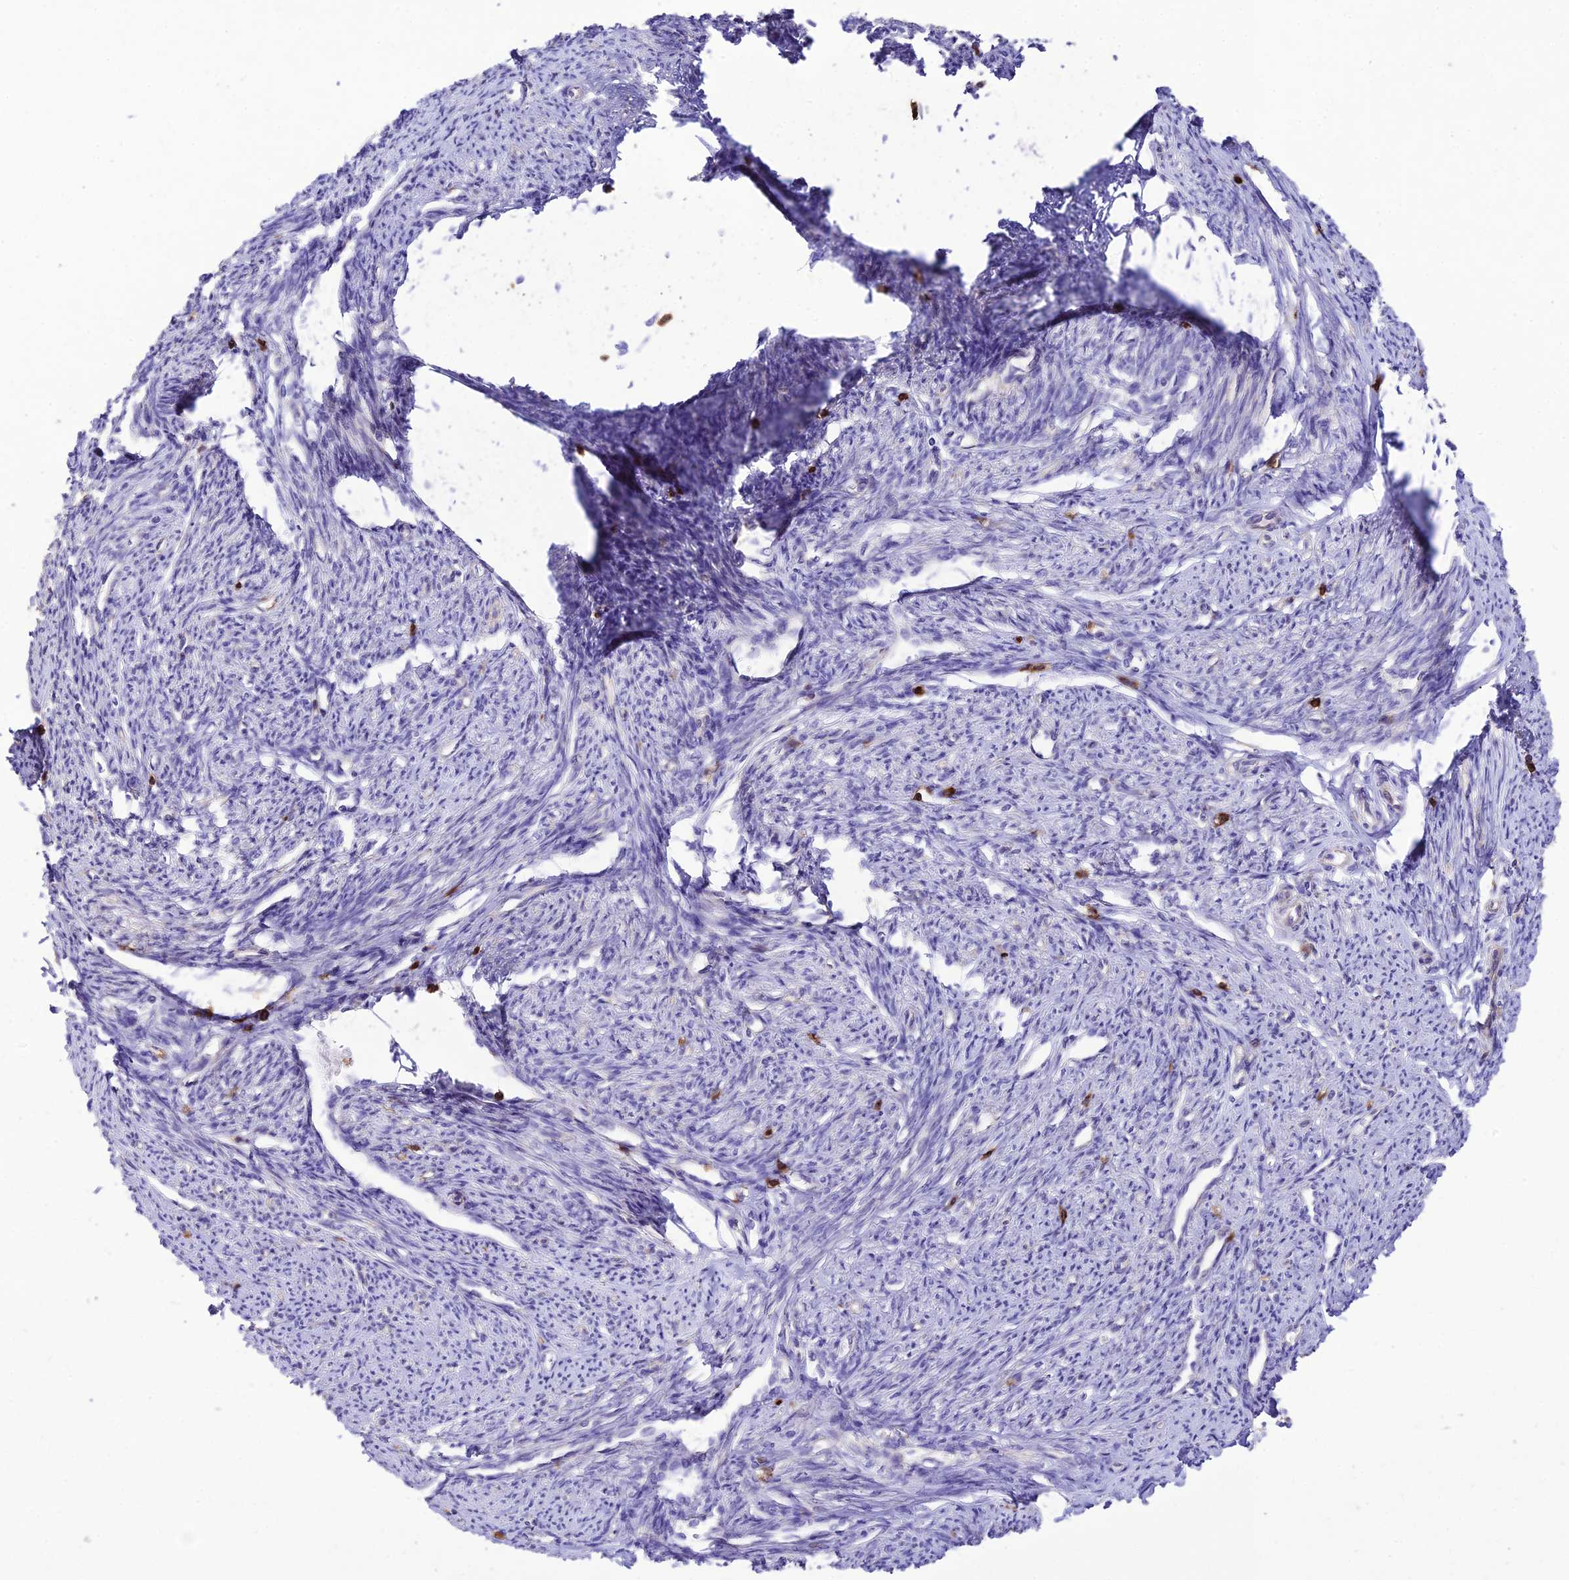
{"staining": {"intensity": "negative", "quantity": "none", "location": "none"}, "tissue": "smooth muscle", "cell_type": "Smooth muscle cells", "image_type": "normal", "snomed": [{"axis": "morphology", "description": "Normal tissue, NOS"}, {"axis": "topography", "description": "Smooth muscle"}, {"axis": "topography", "description": "Uterus"}], "caption": "IHC histopathology image of benign smooth muscle stained for a protein (brown), which shows no expression in smooth muscle cells.", "gene": "PTPRCAP", "patient": {"sex": "female", "age": 59}}